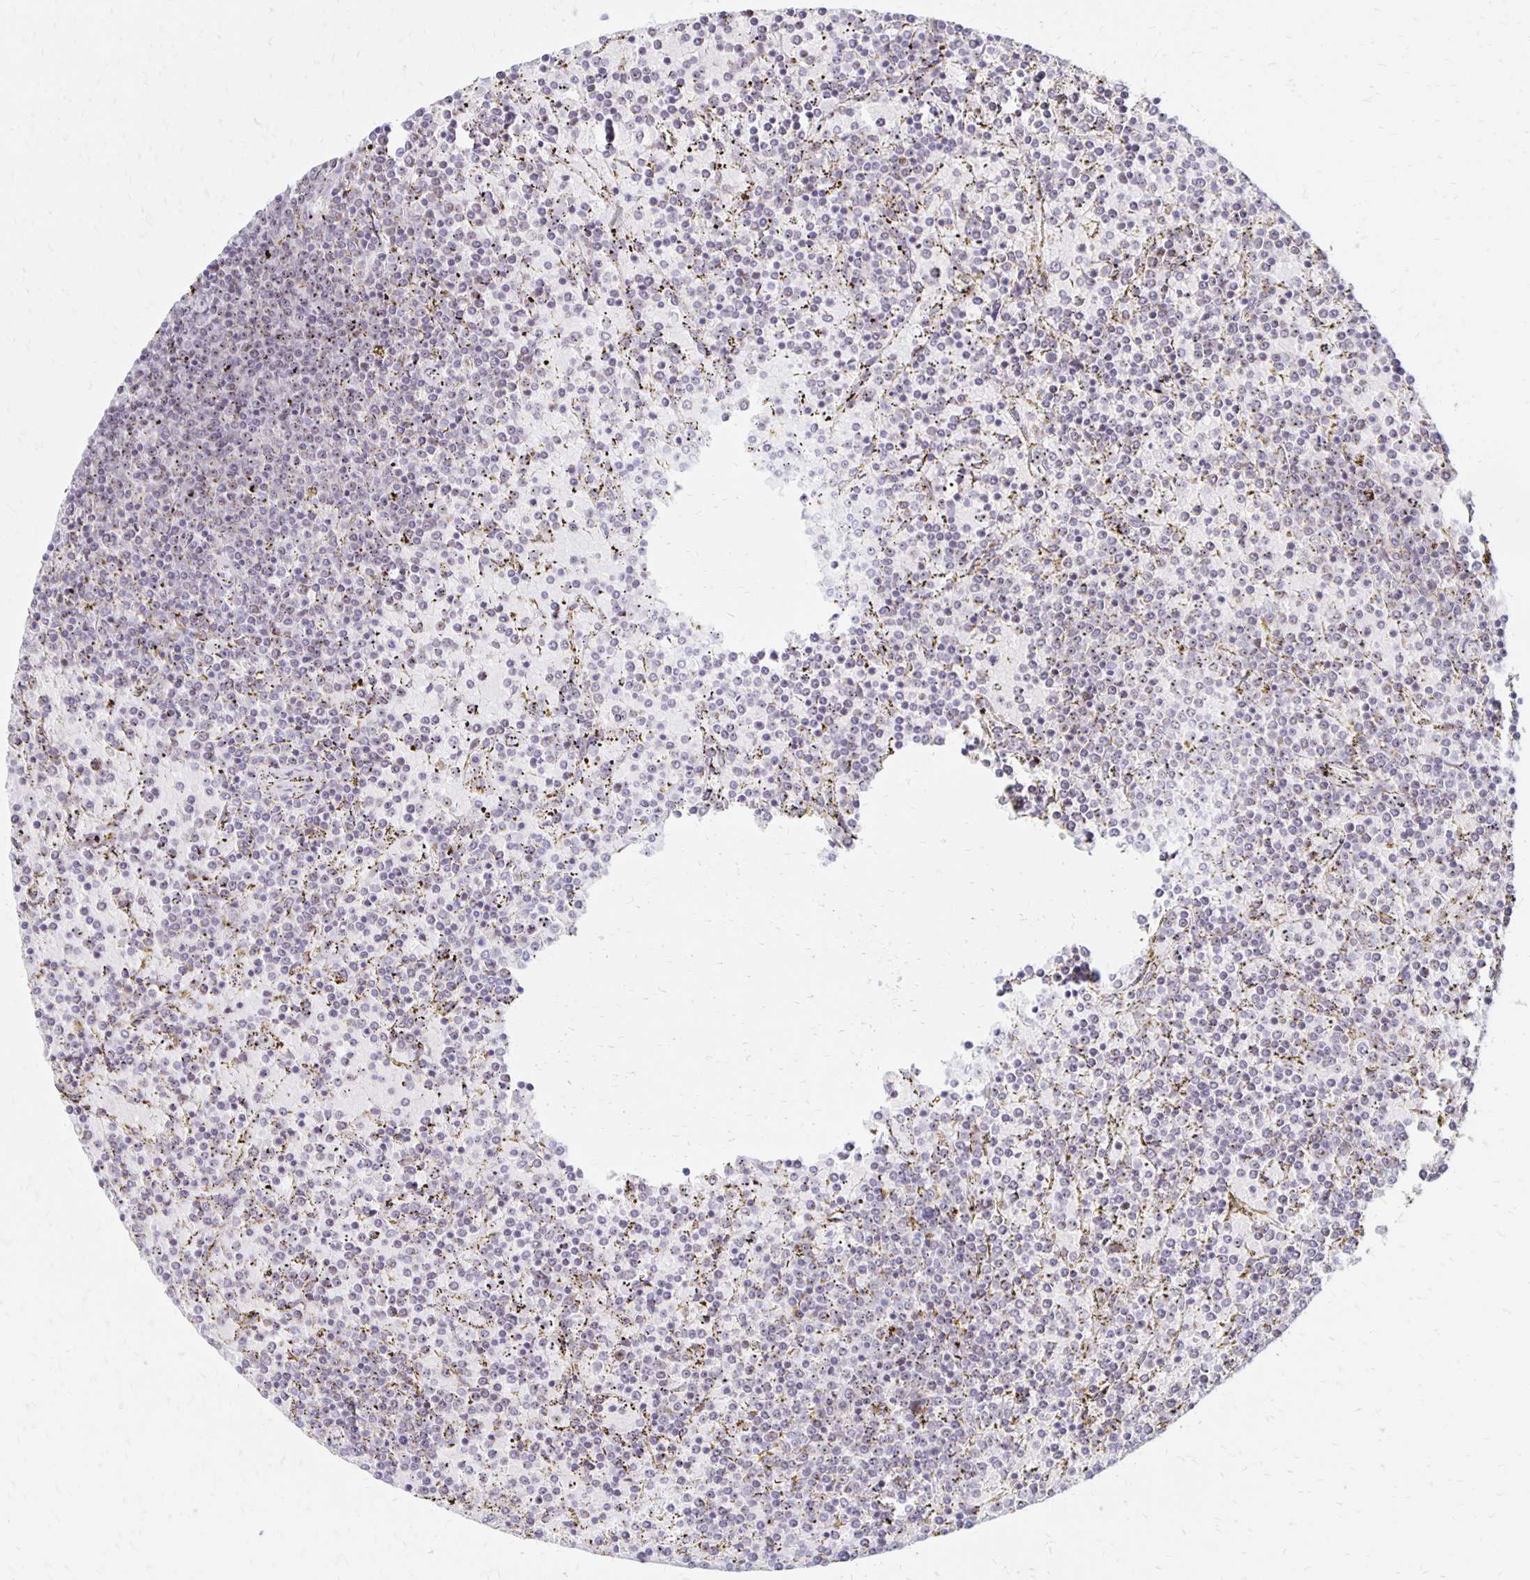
{"staining": {"intensity": "negative", "quantity": "none", "location": "none"}, "tissue": "lymphoma", "cell_type": "Tumor cells", "image_type": "cancer", "snomed": [{"axis": "morphology", "description": "Malignant lymphoma, non-Hodgkin's type, Low grade"}, {"axis": "topography", "description": "Spleen"}], "caption": "Low-grade malignant lymphoma, non-Hodgkin's type was stained to show a protein in brown. There is no significant staining in tumor cells.", "gene": "DAGLA", "patient": {"sex": "female", "age": 77}}